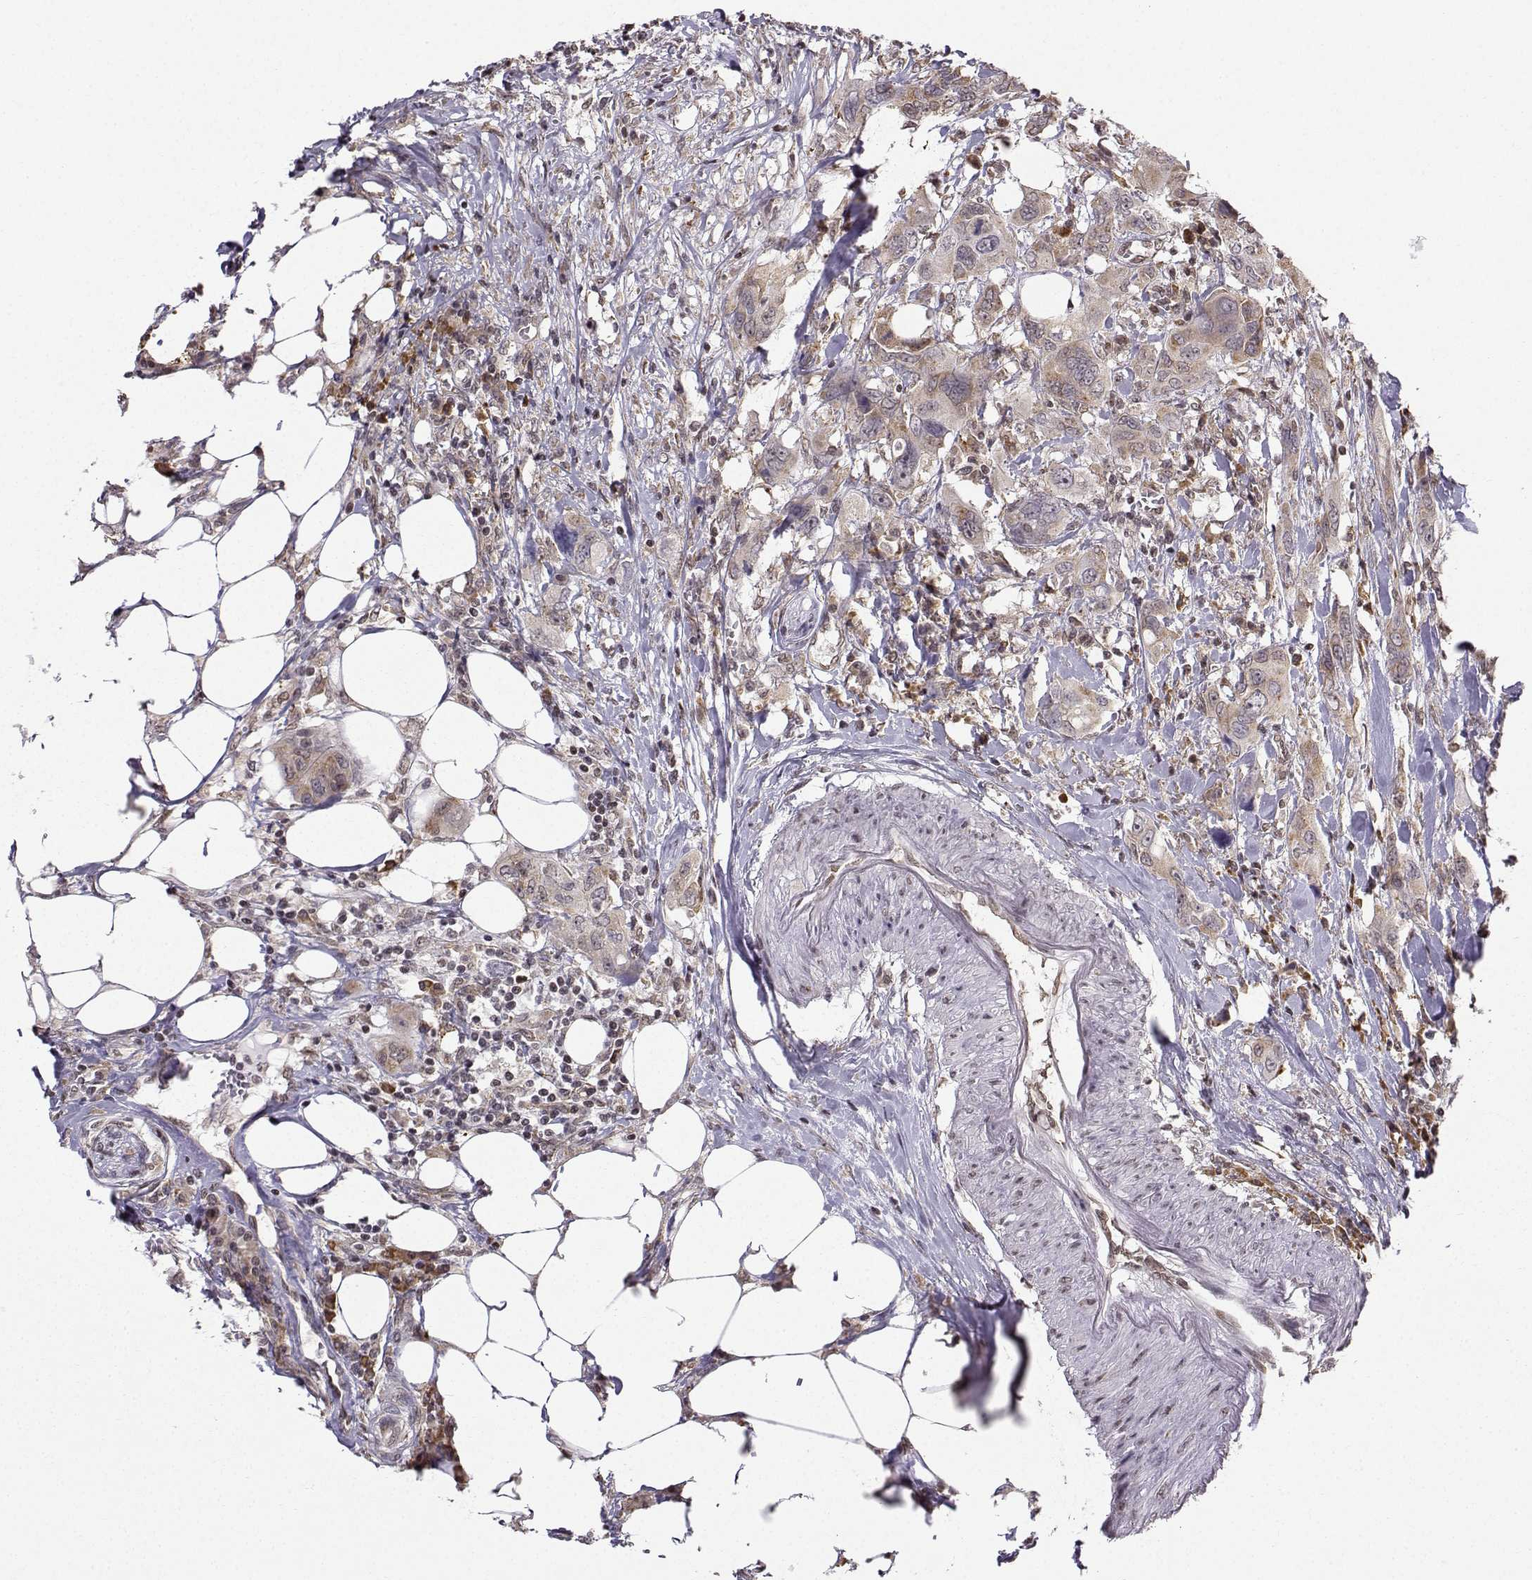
{"staining": {"intensity": "weak", "quantity": ">75%", "location": "cytoplasmic/membranous"}, "tissue": "urothelial cancer", "cell_type": "Tumor cells", "image_type": "cancer", "snomed": [{"axis": "morphology", "description": "Urothelial carcinoma, NOS"}, {"axis": "morphology", "description": "Urothelial carcinoma, High grade"}, {"axis": "topography", "description": "Urinary bladder"}], "caption": "Immunohistochemistry histopathology image of human high-grade urothelial carcinoma stained for a protein (brown), which reveals low levels of weak cytoplasmic/membranous positivity in about >75% of tumor cells.", "gene": "EZH1", "patient": {"sex": "male", "age": 63}}